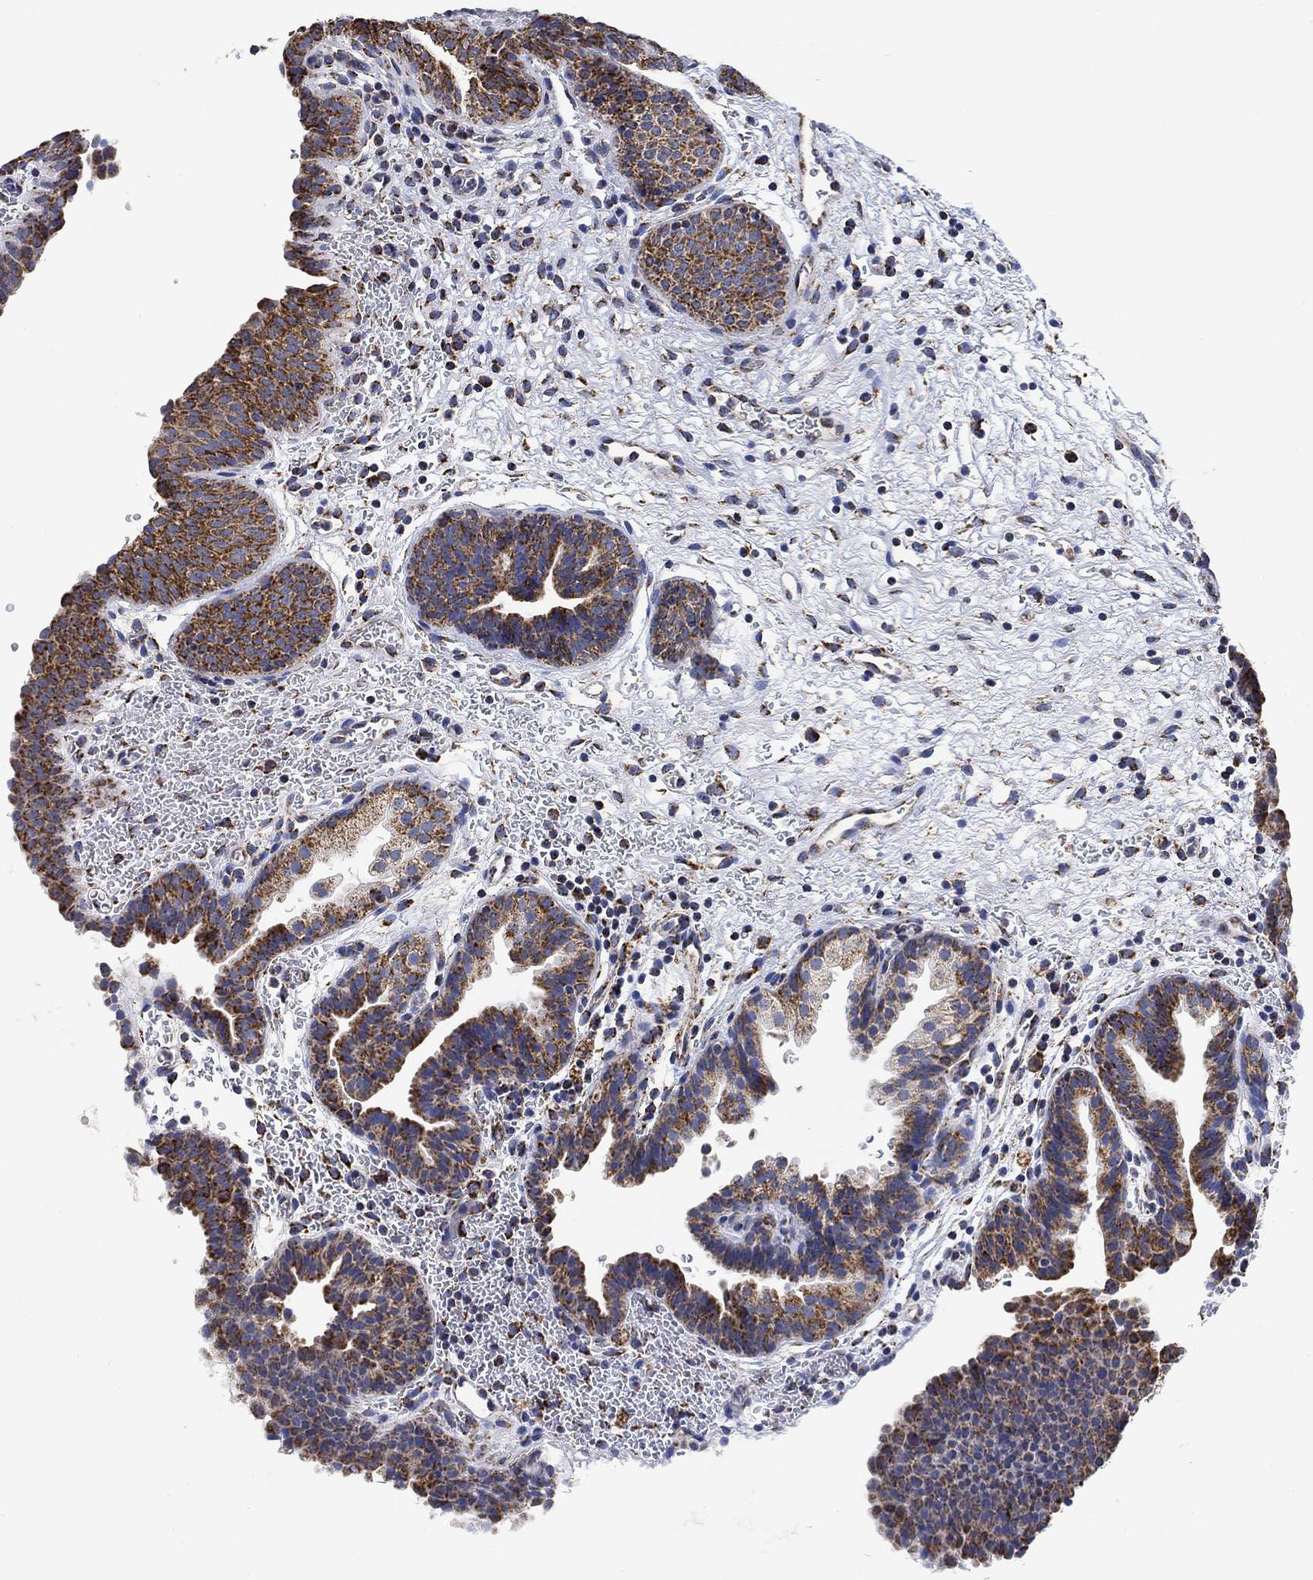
{"staining": {"intensity": "strong", "quantity": "25%-75%", "location": "cytoplasmic/membranous"}, "tissue": "urinary bladder", "cell_type": "Urothelial cells", "image_type": "normal", "snomed": [{"axis": "morphology", "description": "Normal tissue, NOS"}, {"axis": "topography", "description": "Urinary bladder"}], "caption": "Brown immunohistochemical staining in benign human urinary bladder shows strong cytoplasmic/membranous expression in approximately 25%-75% of urothelial cells. Nuclei are stained in blue.", "gene": "NDUFS3", "patient": {"sex": "male", "age": 37}}